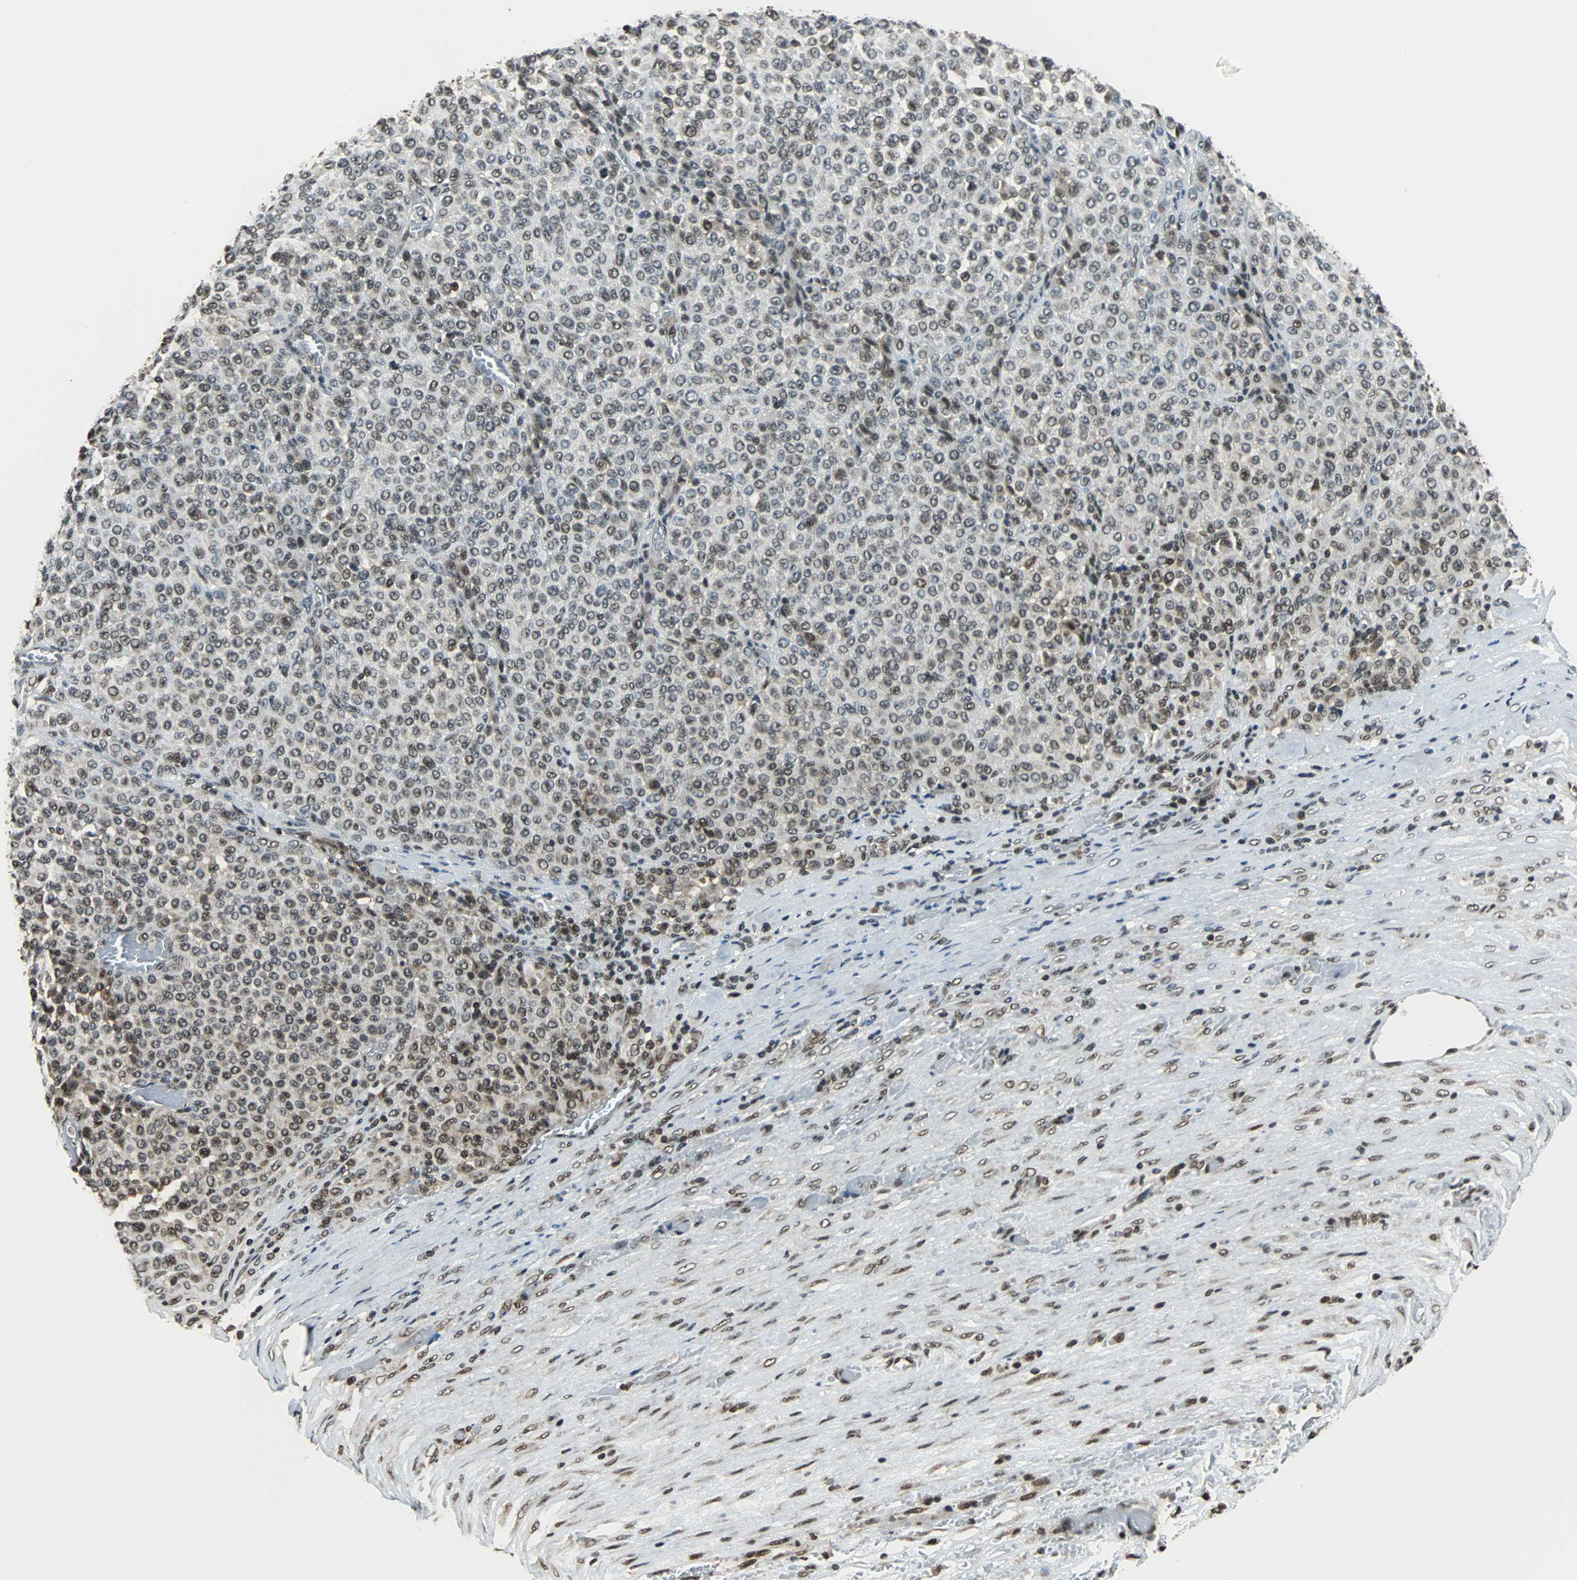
{"staining": {"intensity": "weak", "quantity": ">75%", "location": "nuclear"}, "tissue": "melanoma", "cell_type": "Tumor cells", "image_type": "cancer", "snomed": [{"axis": "morphology", "description": "Malignant melanoma, Metastatic site"}, {"axis": "topography", "description": "Pancreas"}], "caption": "There is low levels of weak nuclear expression in tumor cells of melanoma, as demonstrated by immunohistochemical staining (brown color).", "gene": "REST", "patient": {"sex": "female", "age": 30}}